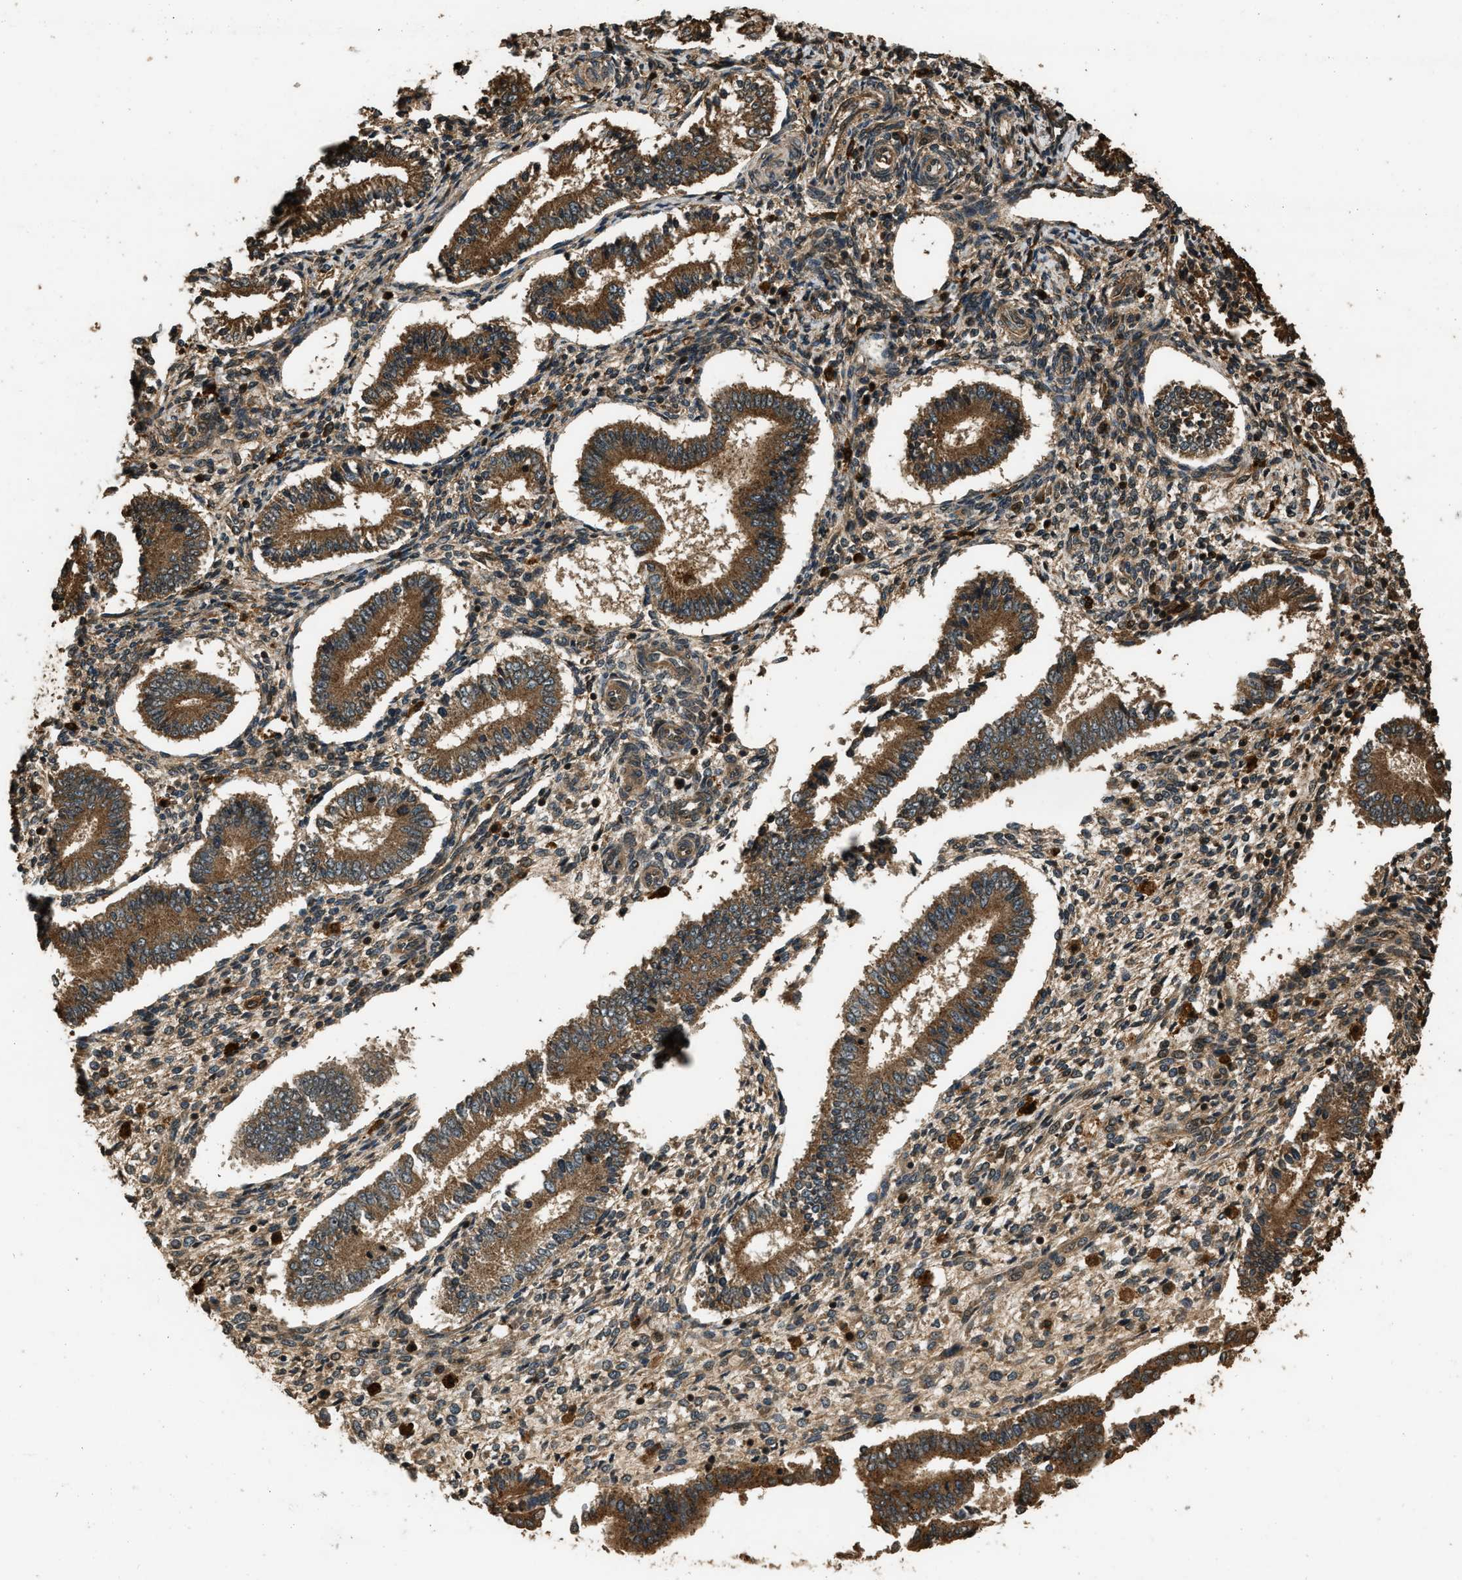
{"staining": {"intensity": "moderate", "quantity": ">75%", "location": "cytoplasmic/membranous,nuclear"}, "tissue": "endometrium", "cell_type": "Cells in endometrial stroma", "image_type": "normal", "snomed": [{"axis": "morphology", "description": "Normal tissue, NOS"}, {"axis": "topography", "description": "Endometrium"}], "caption": "Cells in endometrial stroma demonstrate moderate cytoplasmic/membranous,nuclear staining in about >75% of cells in unremarkable endometrium.", "gene": "RAP2A", "patient": {"sex": "female", "age": 42}}